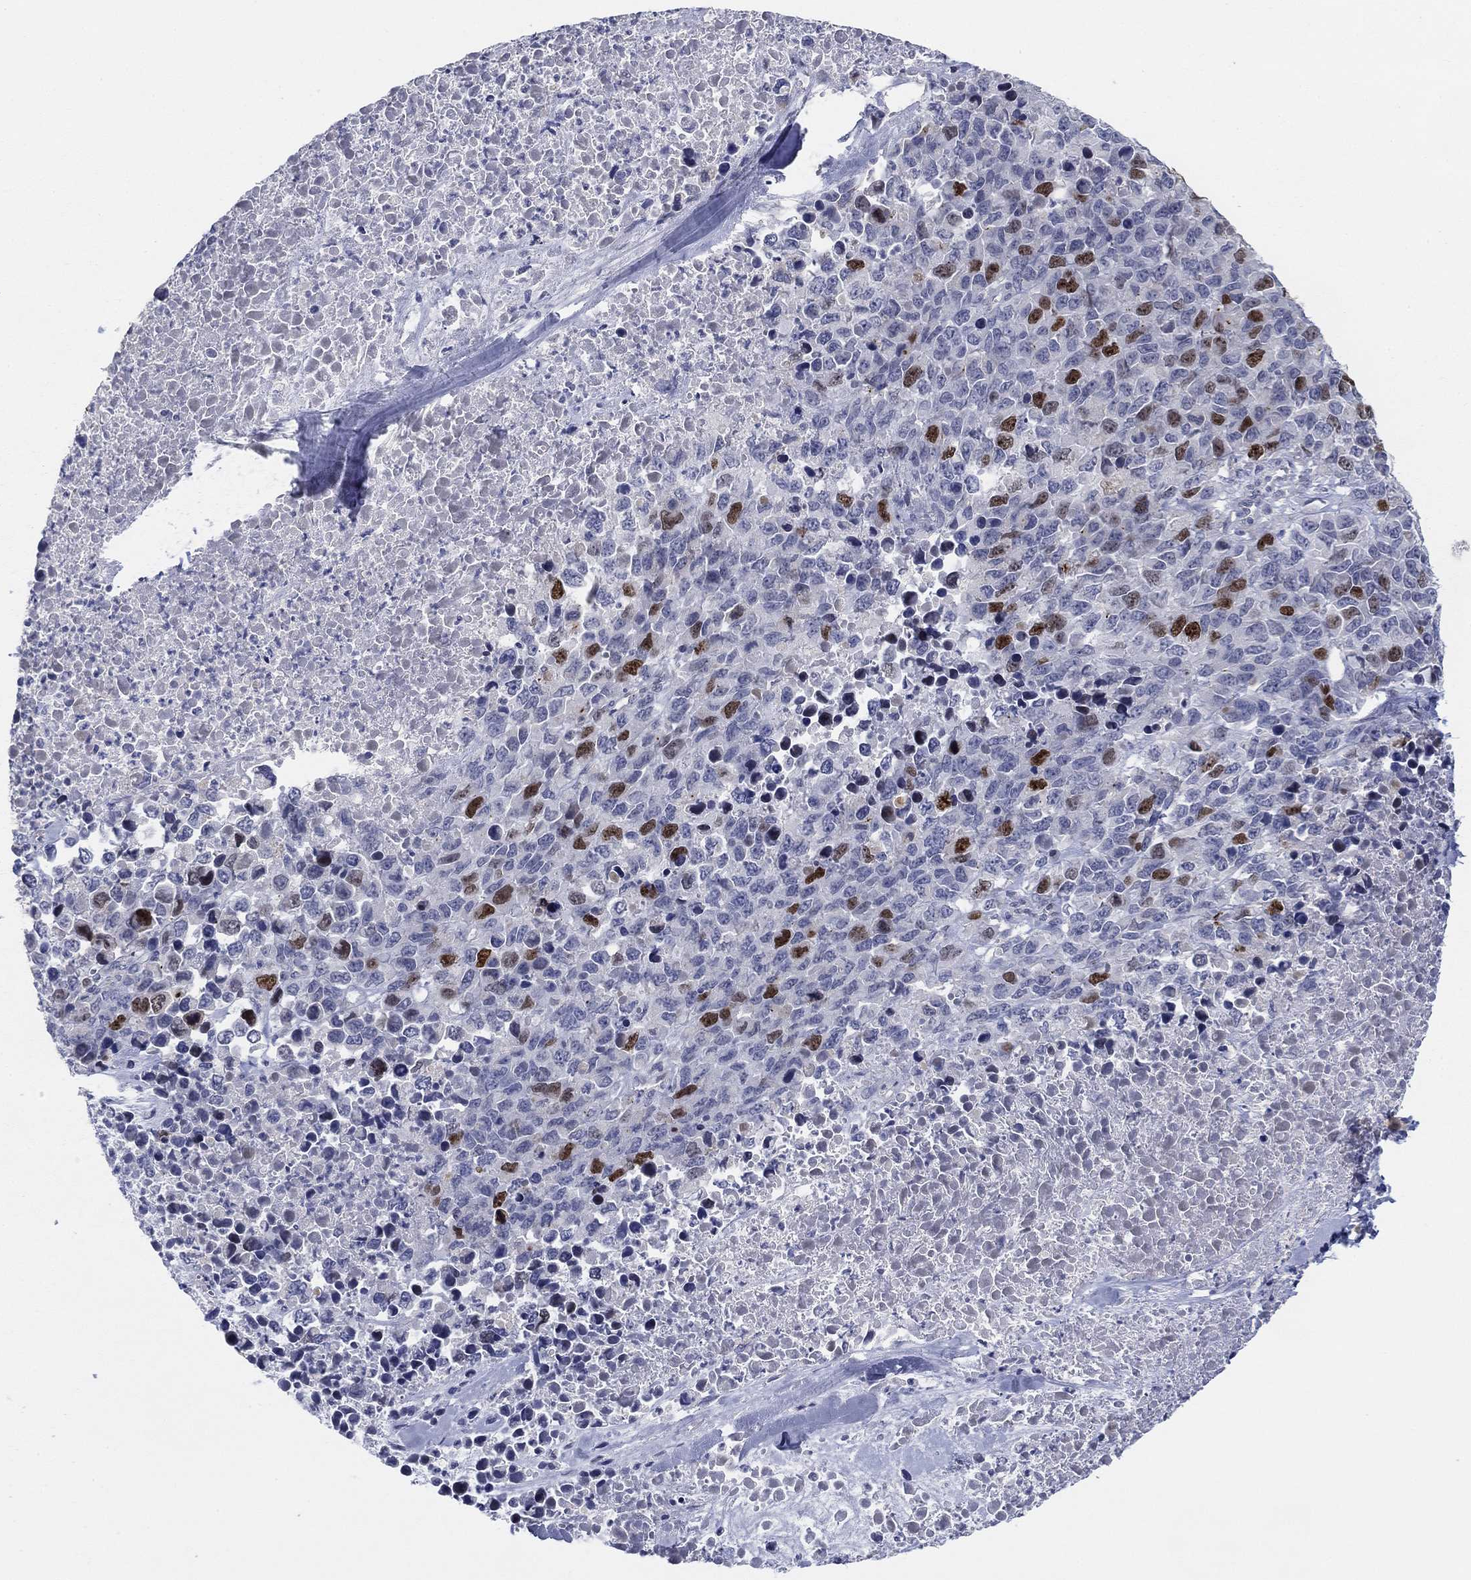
{"staining": {"intensity": "strong", "quantity": "<25%", "location": "nuclear"}, "tissue": "melanoma", "cell_type": "Tumor cells", "image_type": "cancer", "snomed": [{"axis": "morphology", "description": "Malignant melanoma, Metastatic site"}, {"axis": "topography", "description": "Skin"}], "caption": "A histopathology image of human malignant melanoma (metastatic site) stained for a protein demonstrates strong nuclear brown staining in tumor cells.", "gene": "PRC1", "patient": {"sex": "male", "age": 84}}